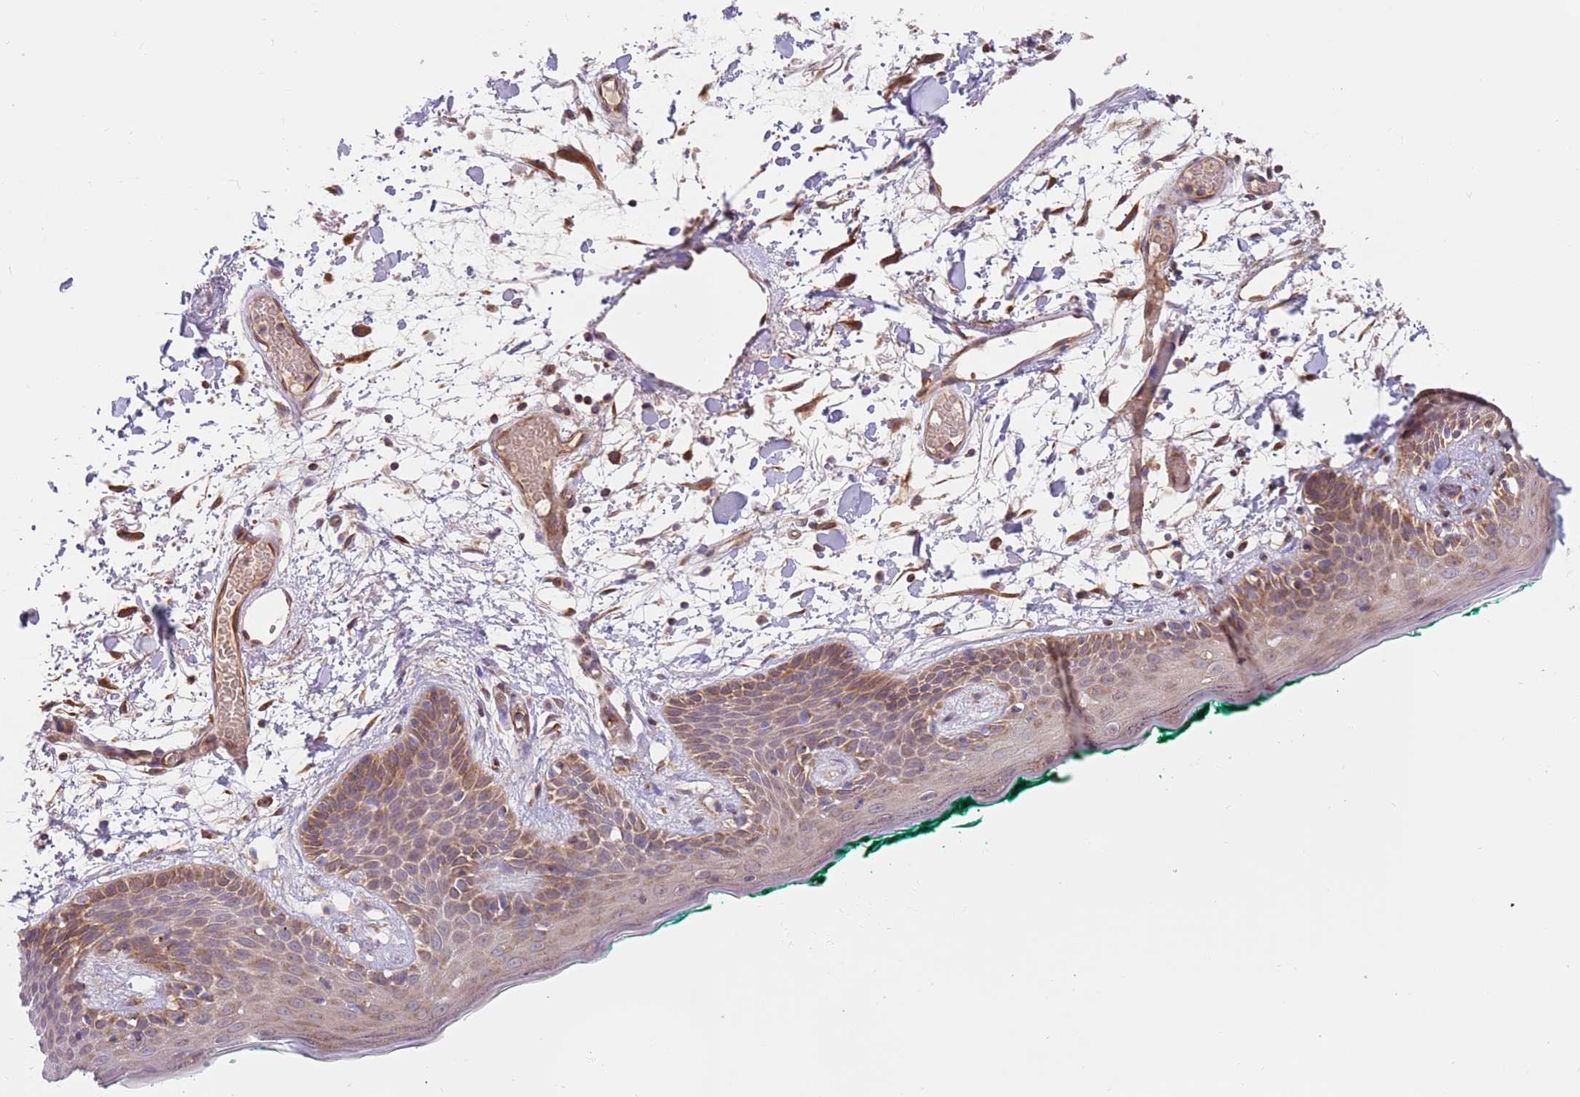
{"staining": {"intensity": "moderate", "quantity": ">75%", "location": "cytoplasmic/membranous"}, "tissue": "skin", "cell_type": "Fibroblasts", "image_type": "normal", "snomed": [{"axis": "morphology", "description": "Normal tissue, NOS"}, {"axis": "topography", "description": "Skin"}], "caption": "Fibroblasts display medium levels of moderate cytoplasmic/membranous staining in approximately >75% of cells in unremarkable skin.", "gene": "GUK1", "patient": {"sex": "male", "age": 79}}